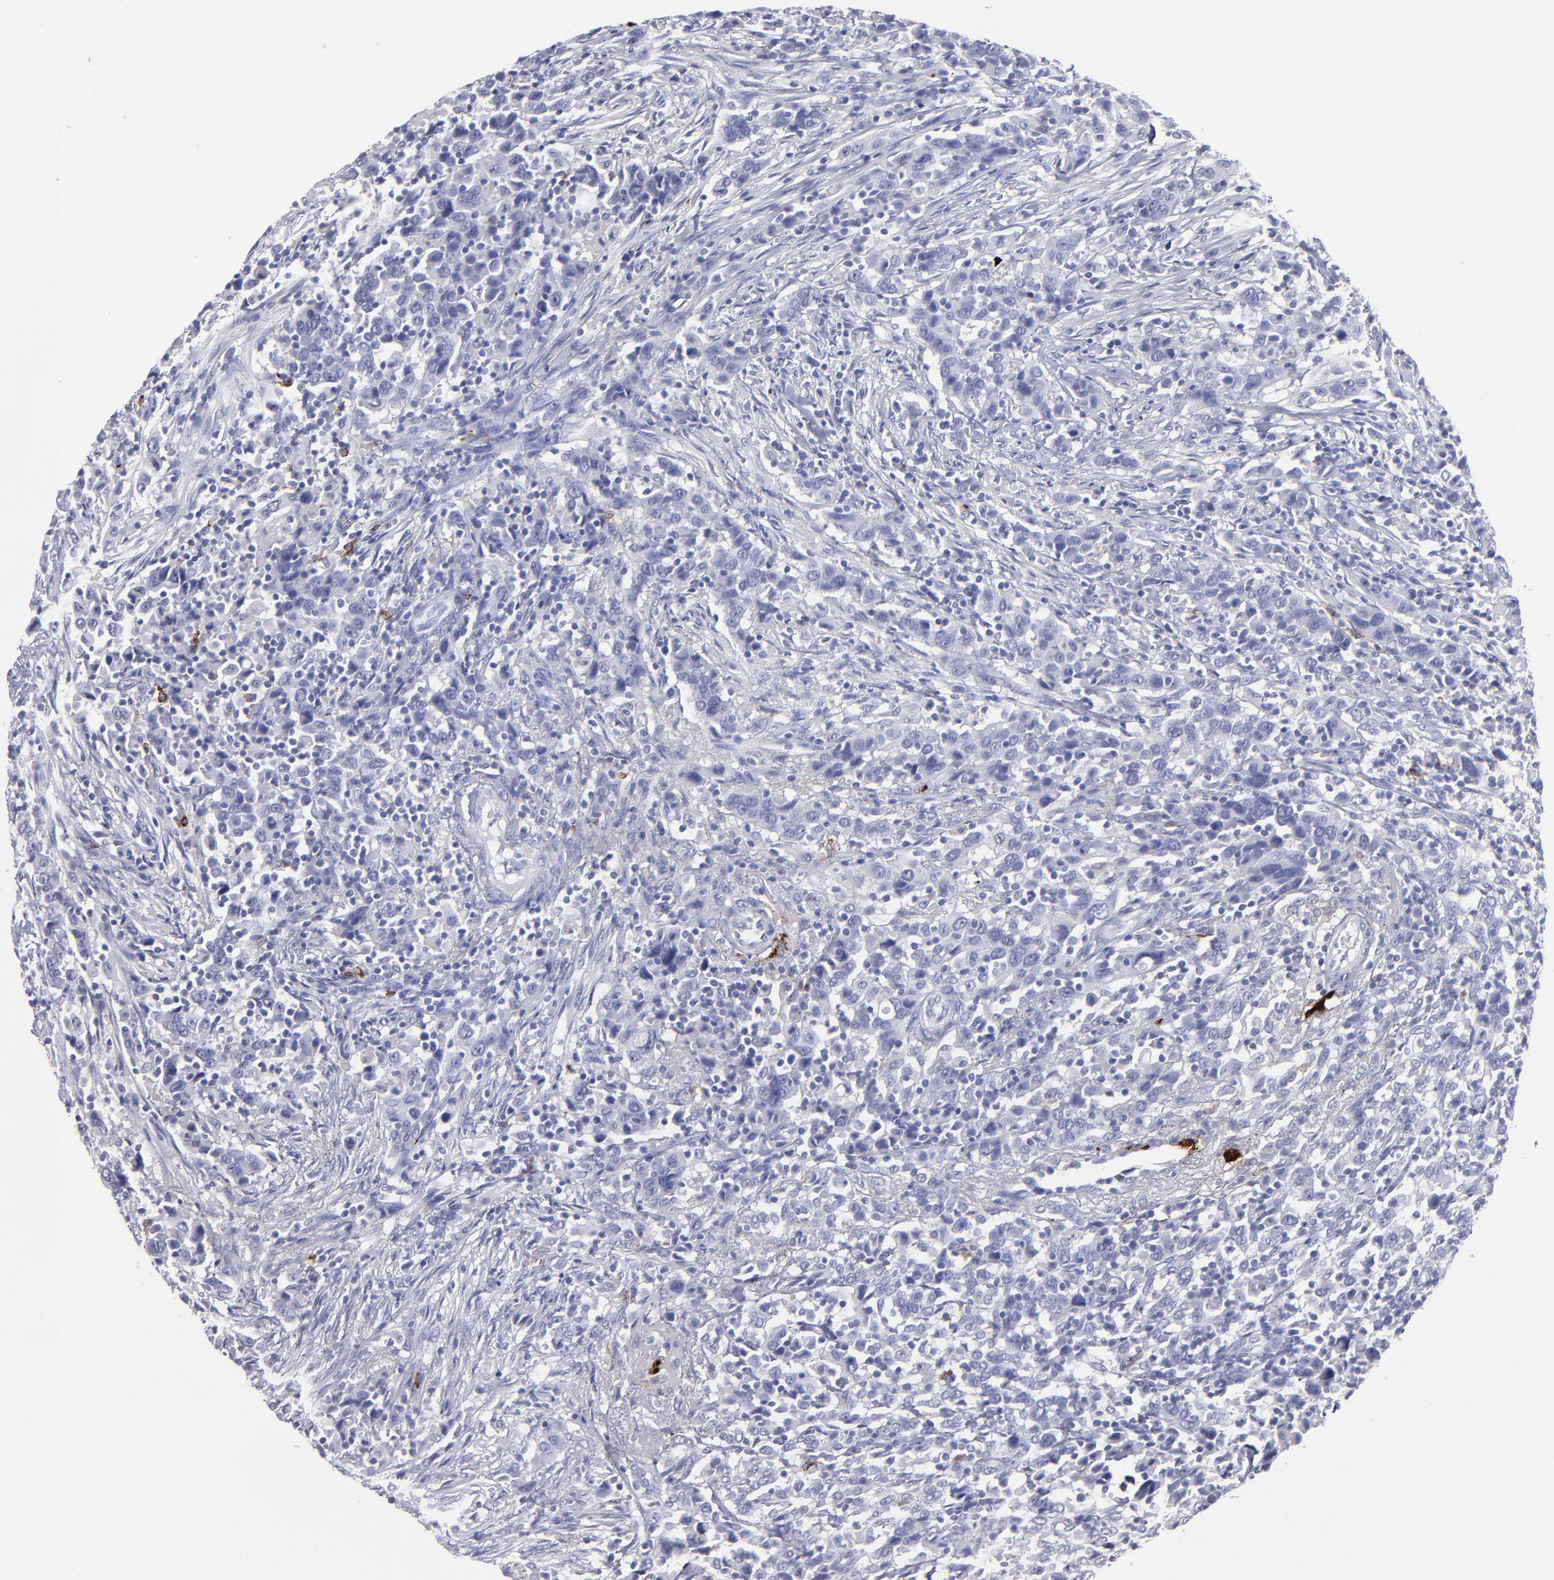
{"staining": {"intensity": "negative", "quantity": "none", "location": "none"}, "tissue": "urothelial cancer", "cell_type": "Tumor cells", "image_type": "cancer", "snomed": [{"axis": "morphology", "description": "Urothelial carcinoma, High grade"}, {"axis": "topography", "description": "Urinary bladder"}], "caption": "This is an immunohistochemistry (IHC) photomicrograph of human urothelial cancer. There is no positivity in tumor cells.", "gene": "CD36", "patient": {"sex": "male", "age": 61}}